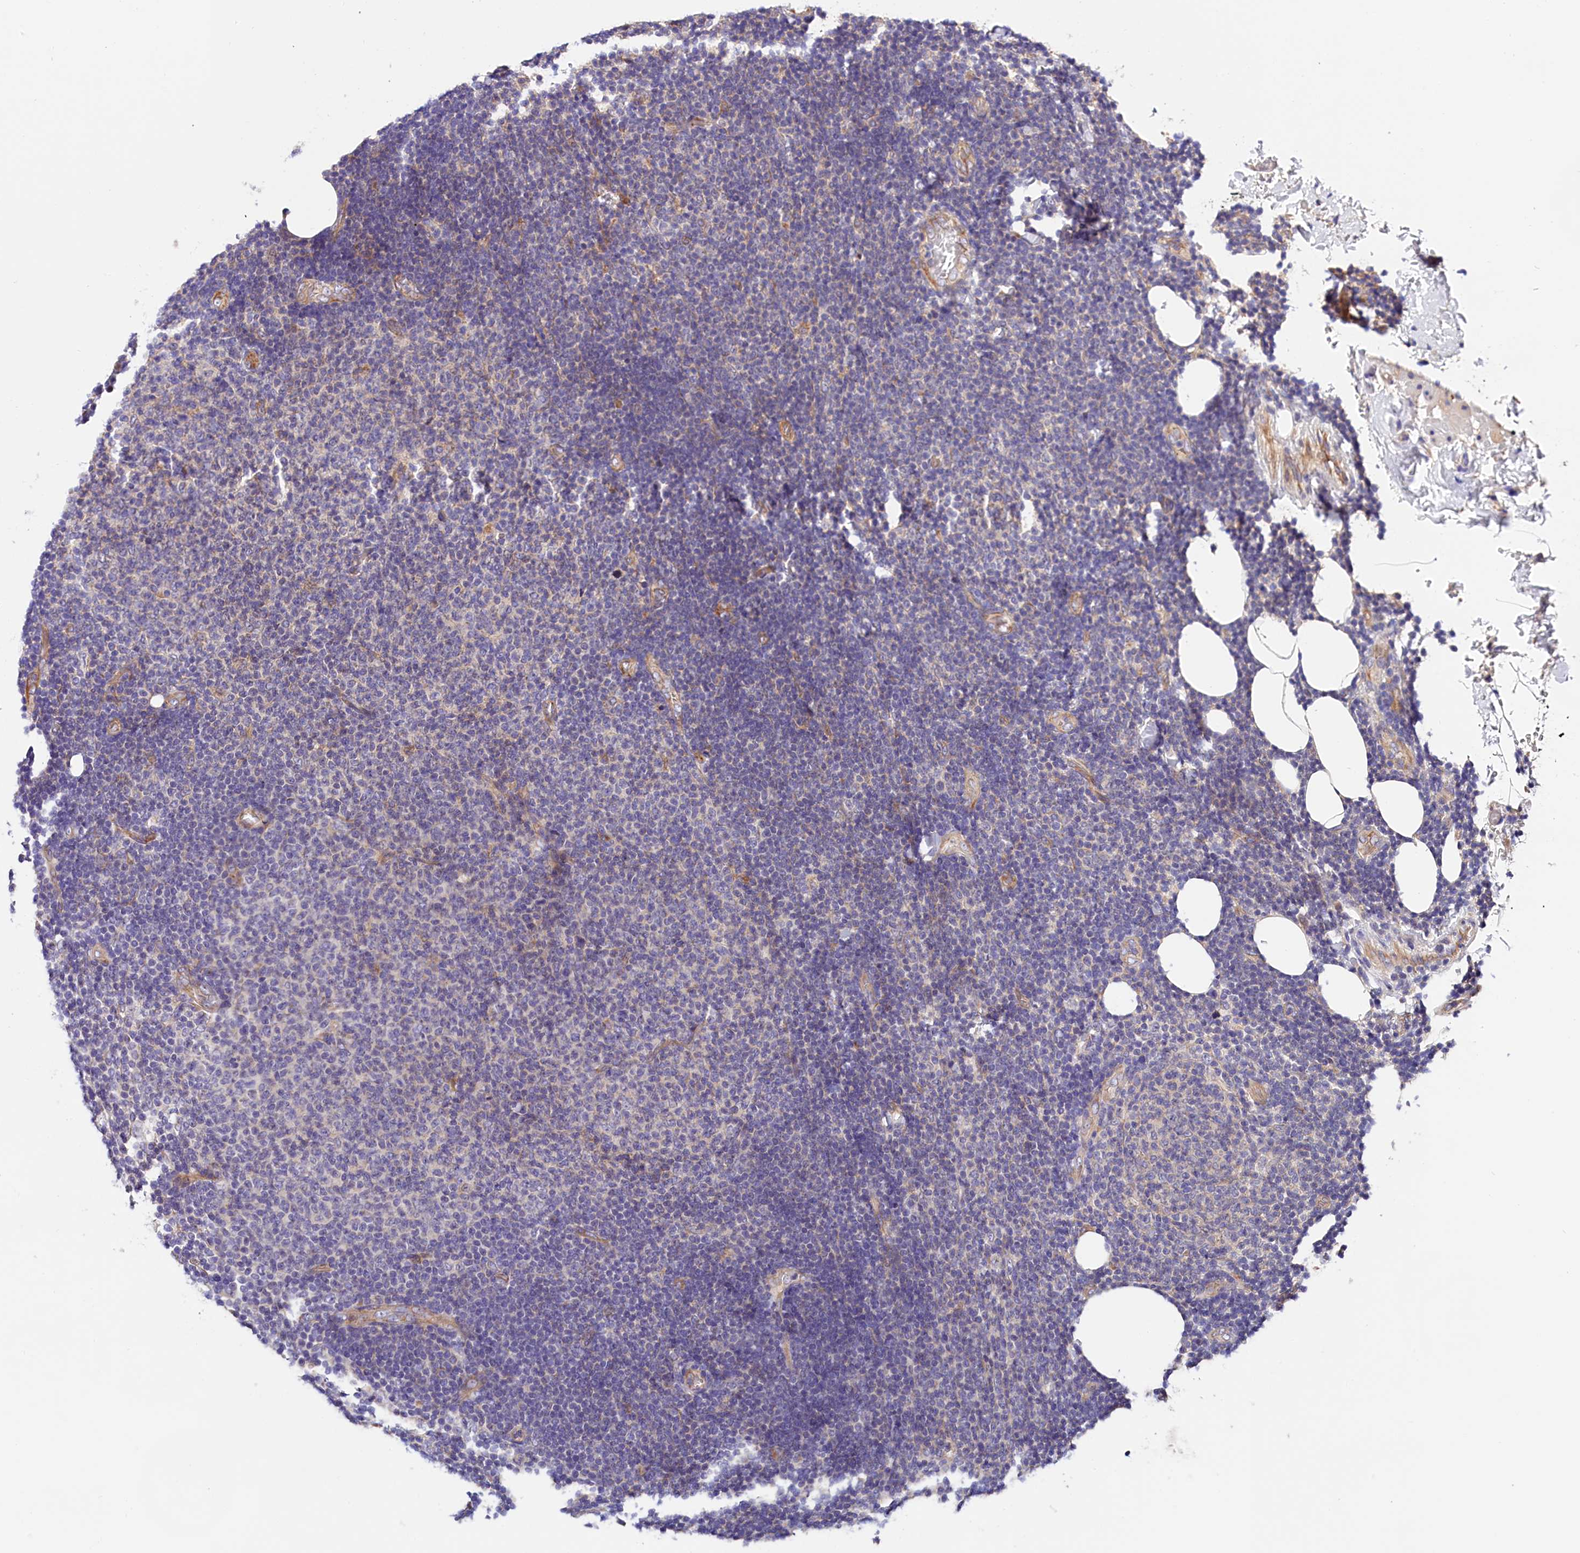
{"staining": {"intensity": "negative", "quantity": "none", "location": "none"}, "tissue": "lymphoma", "cell_type": "Tumor cells", "image_type": "cancer", "snomed": [{"axis": "morphology", "description": "Malignant lymphoma, non-Hodgkin's type, Low grade"}, {"axis": "topography", "description": "Lymph node"}], "caption": "IHC micrograph of neoplastic tissue: human lymphoma stained with DAB (3,3'-diaminobenzidine) reveals no significant protein staining in tumor cells. Brightfield microscopy of IHC stained with DAB (brown) and hematoxylin (blue), captured at high magnification.", "gene": "SPG11", "patient": {"sex": "male", "age": 66}}